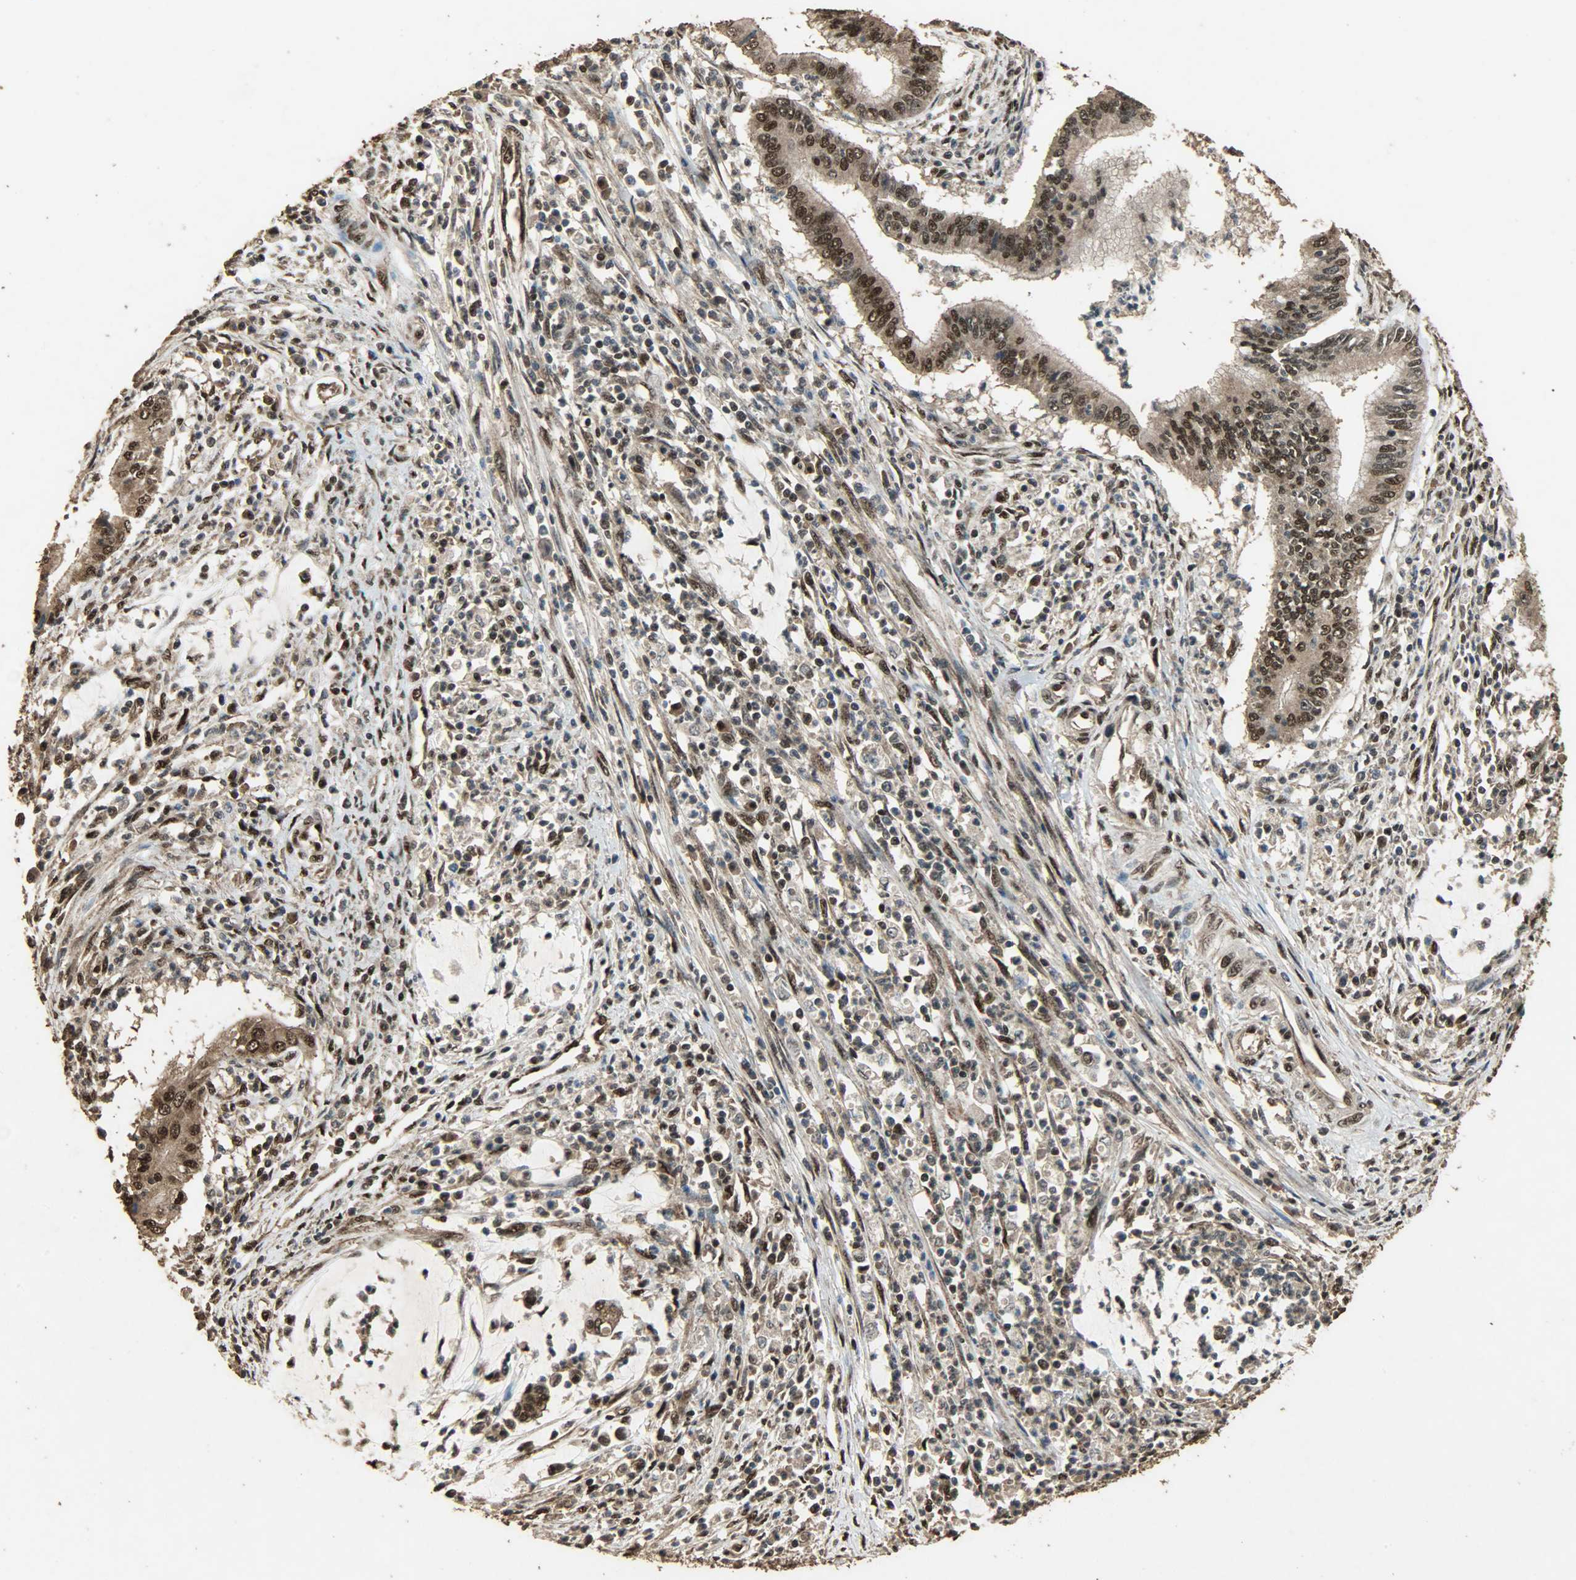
{"staining": {"intensity": "strong", "quantity": ">75%", "location": "cytoplasmic/membranous,nuclear"}, "tissue": "cervical cancer", "cell_type": "Tumor cells", "image_type": "cancer", "snomed": [{"axis": "morphology", "description": "Adenocarcinoma, NOS"}, {"axis": "topography", "description": "Cervix"}], "caption": "A high-resolution histopathology image shows immunohistochemistry (IHC) staining of adenocarcinoma (cervical), which exhibits strong cytoplasmic/membranous and nuclear staining in approximately >75% of tumor cells.", "gene": "CCNT2", "patient": {"sex": "female", "age": 36}}